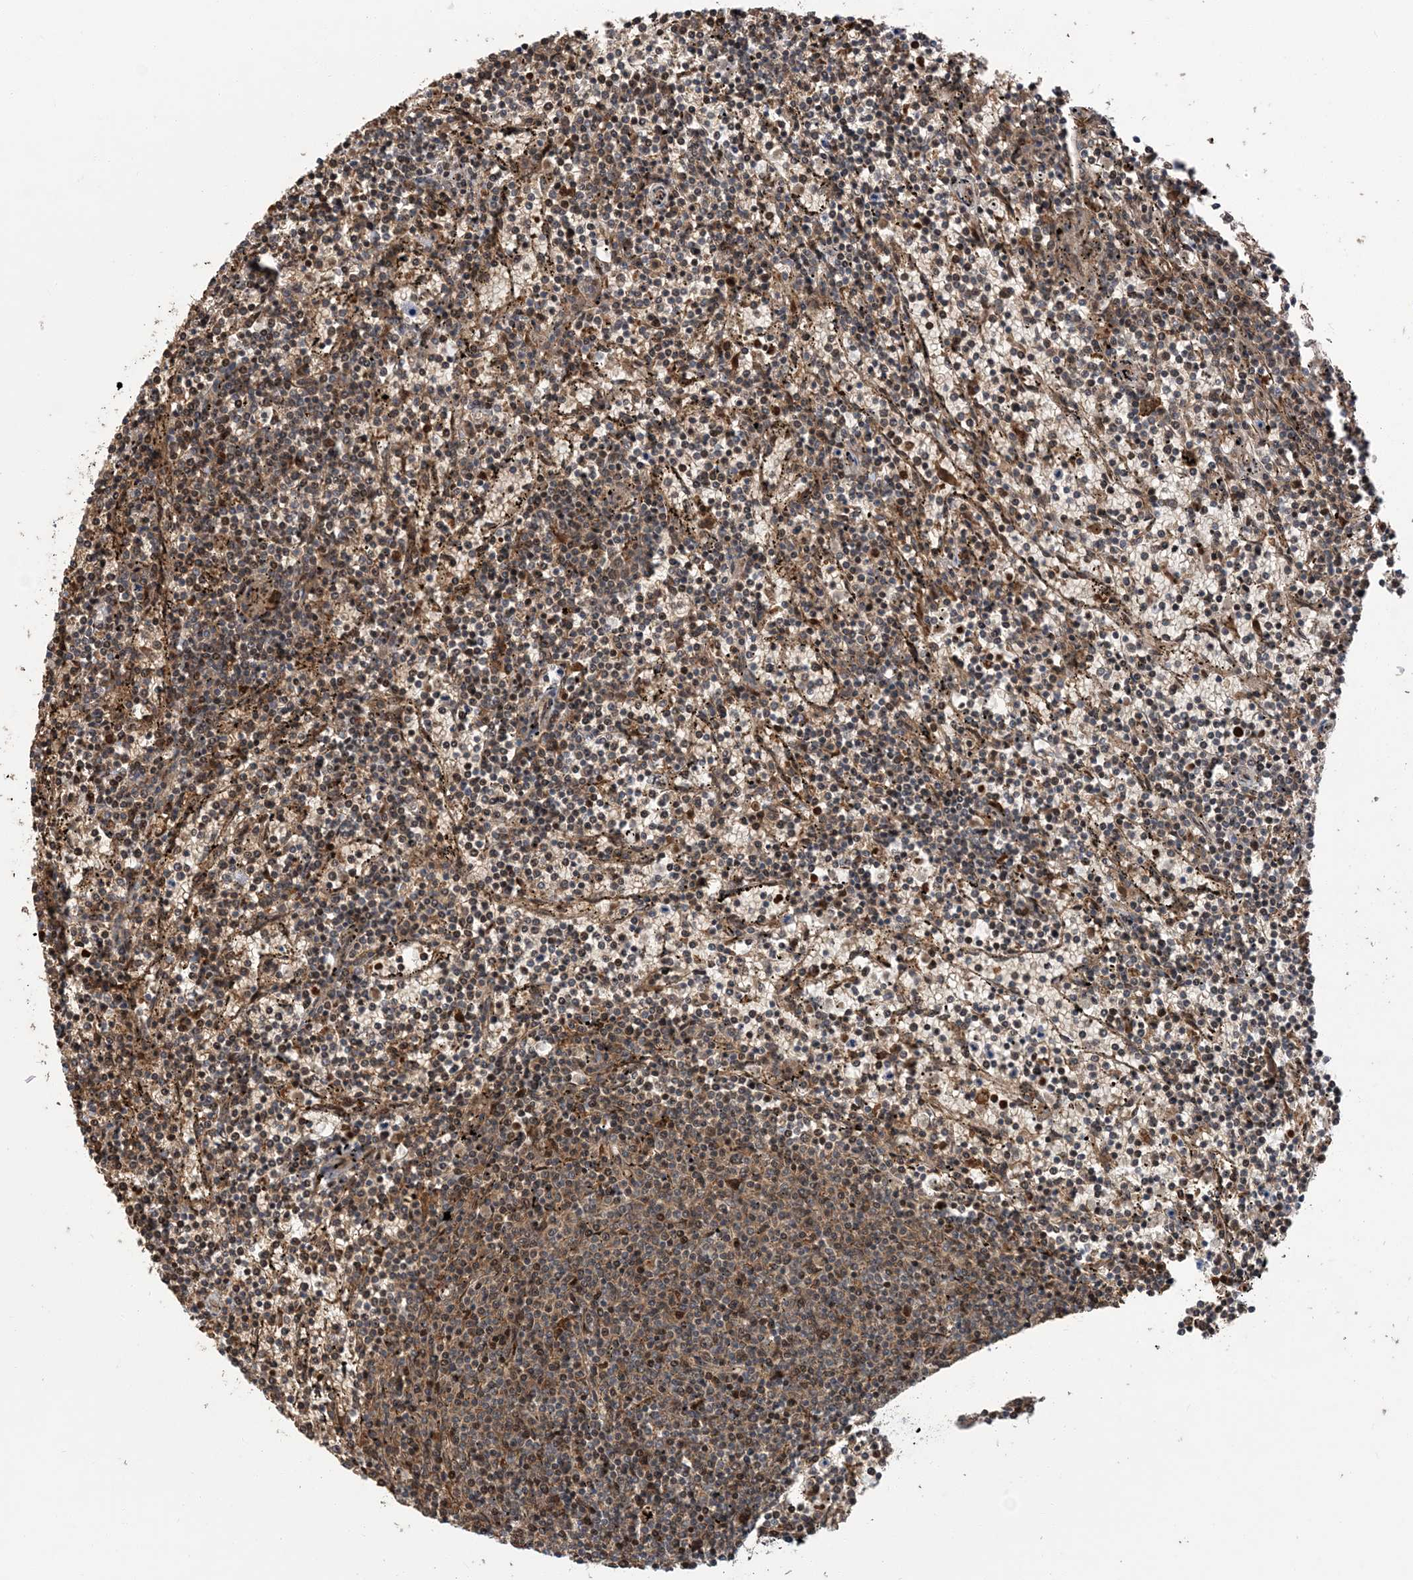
{"staining": {"intensity": "moderate", "quantity": "25%-75%", "location": "cytoplasmic/membranous"}, "tissue": "lymphoma", "cell_type": "Tumor cells", "image_type": "cancer", "snomed": [{"axis": "morphology", "description": "Malignant lymphoma, non-Hodgkin's type, Low grade"}, {"axis": "topography", "description": "Spleen"}], "caption": "Low-grade malignant lymphoma, non-Hodgkin's type was stained to show a protein in brown. There is medium levels of moderate cytoplasmic/membranous staining in approximately 25%-75% of tumor cells.", "gene": "ERI2", "patient": {"sex": "female", "age": 50}}